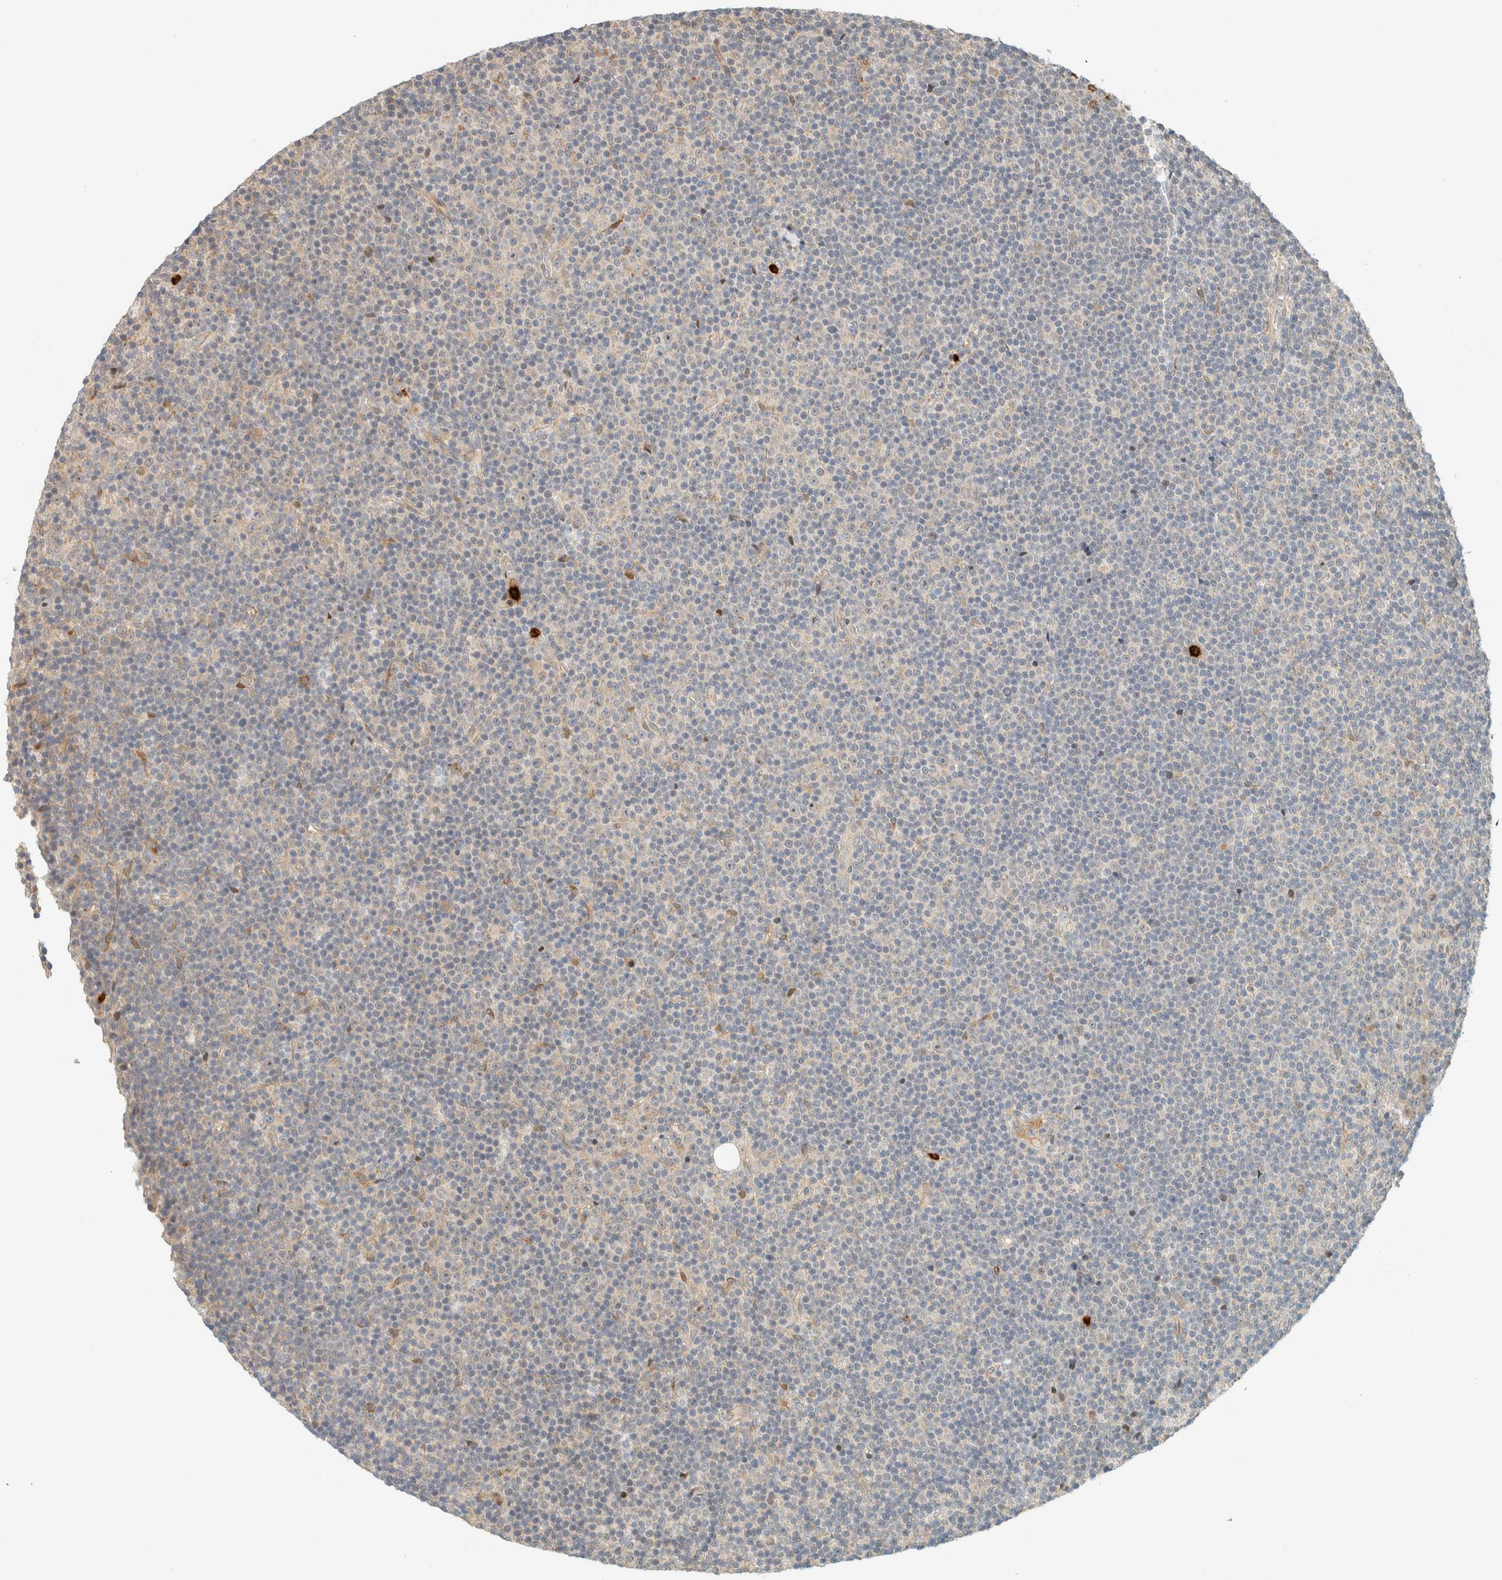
{"staining": {"intensity": "negative", "quantity": "none", "location": "none"}, "tissue": "lymphoma", "cell_type": "Tumor cells", "image_type": "cancer", "snomed": [{"axis": "morphology", "description": "Malignant lymphoma, non-Hodgkin's type, Low grade"}, {"axis": "topography", "description": "Lymph node"}], "caption": "An image of low-grade malignant lymphoma, non-Hodgkin's type stained for a protein demonstrates no brown staining in tumor cells. (DAB (3,3'-diaminobenzidine) immunohistochemistry (IHC) visualized using brightfield microscopy, high magnification).", "gene": "CCDC171", "patient": {"sex": "female", "age": 67}}